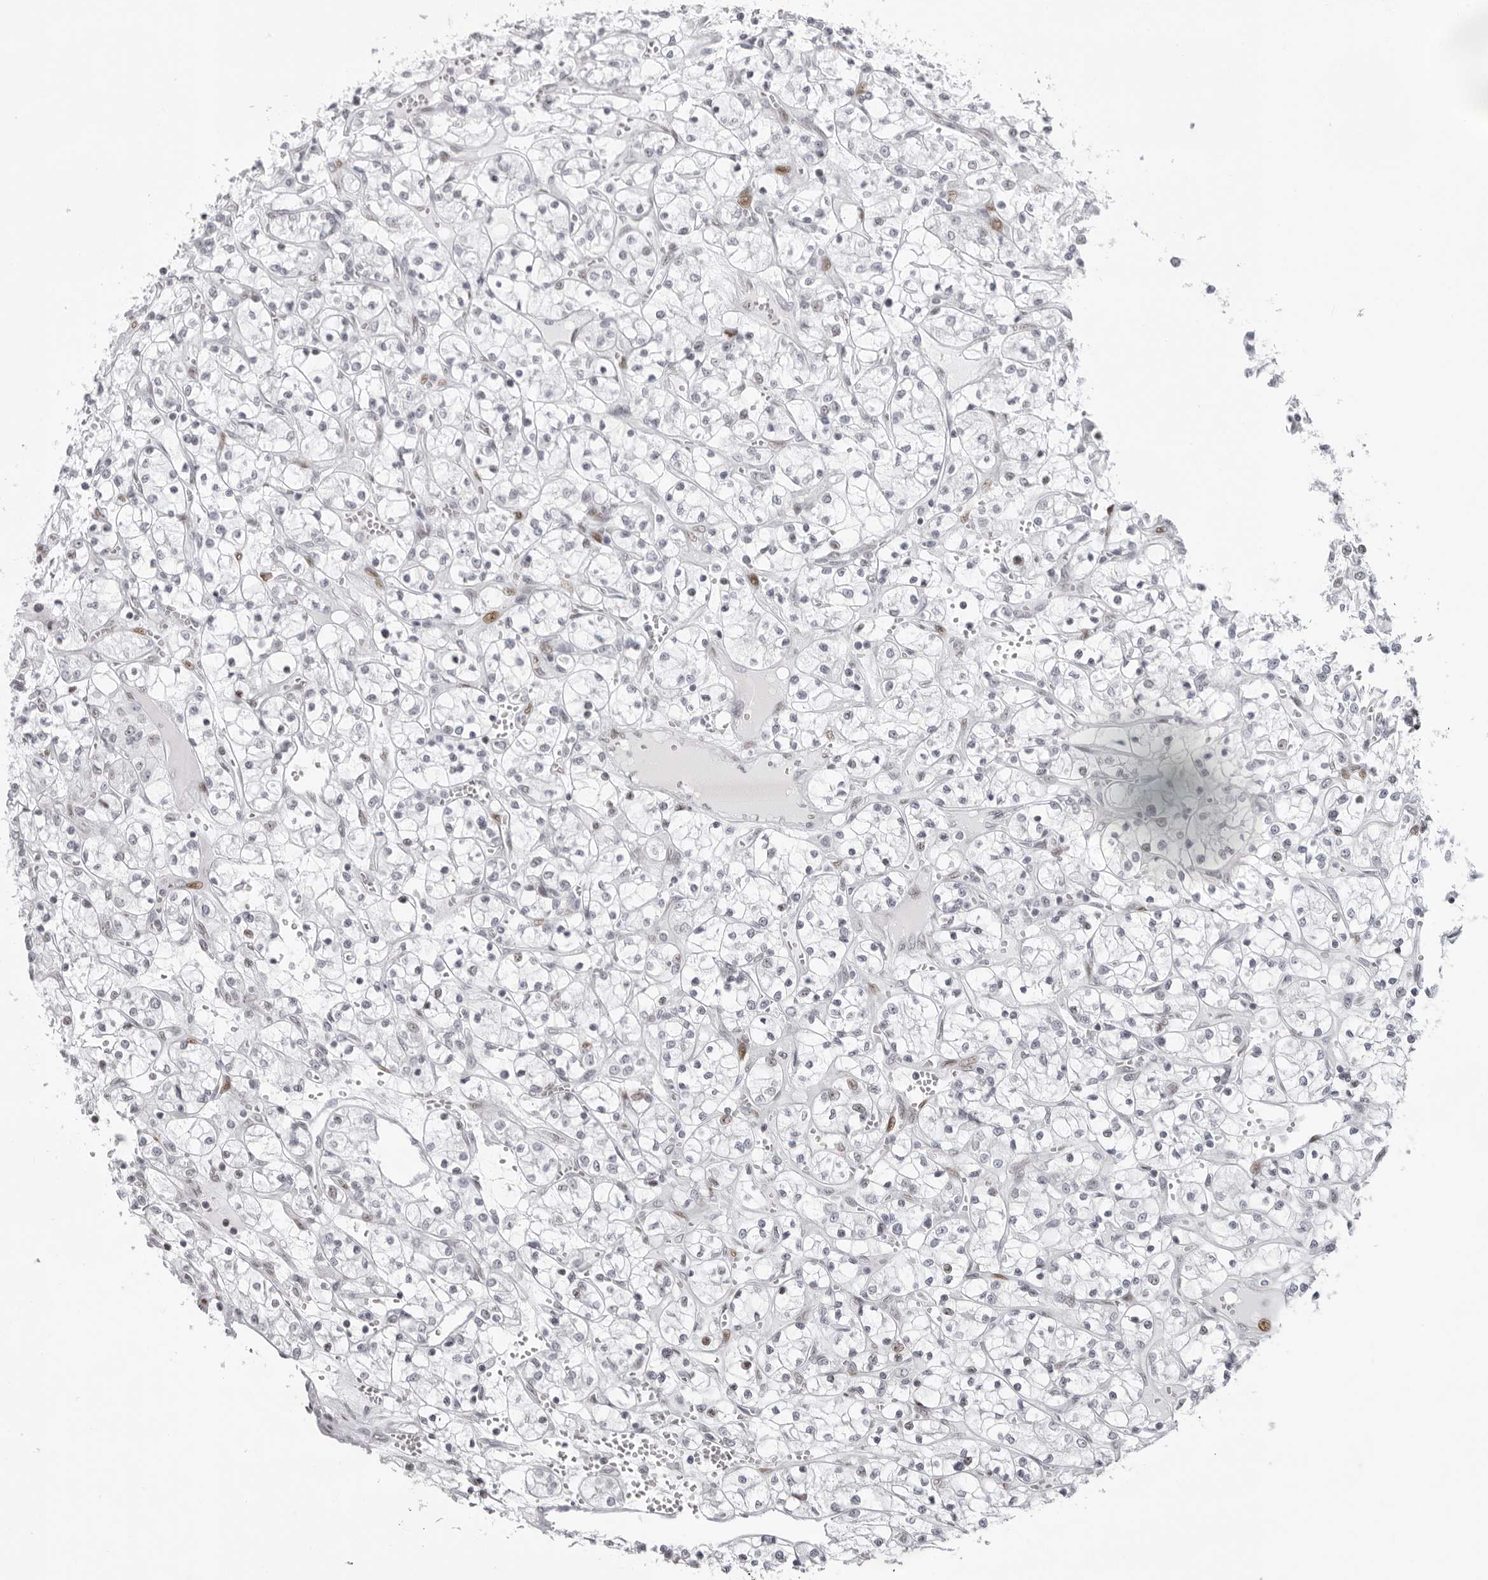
{"staining": {"intensity": "negative", "quantity": "none", "location": "none"}, "tissue": "renal cancer", "cell_type": "Tumor cells", "image_type": "cancer", "snomed": [{"axis": "morphology", "description": "Adenocarcinoma, NOS"}, {"axis": "topography", "description": "Kidney"}], "caption": "Immunohistochemistry of human adenocarcinoma (renal) reveals no positivity in tumor cells.", "gene": "NTPCR", "patient": {"sex": "female", "age": 69}}